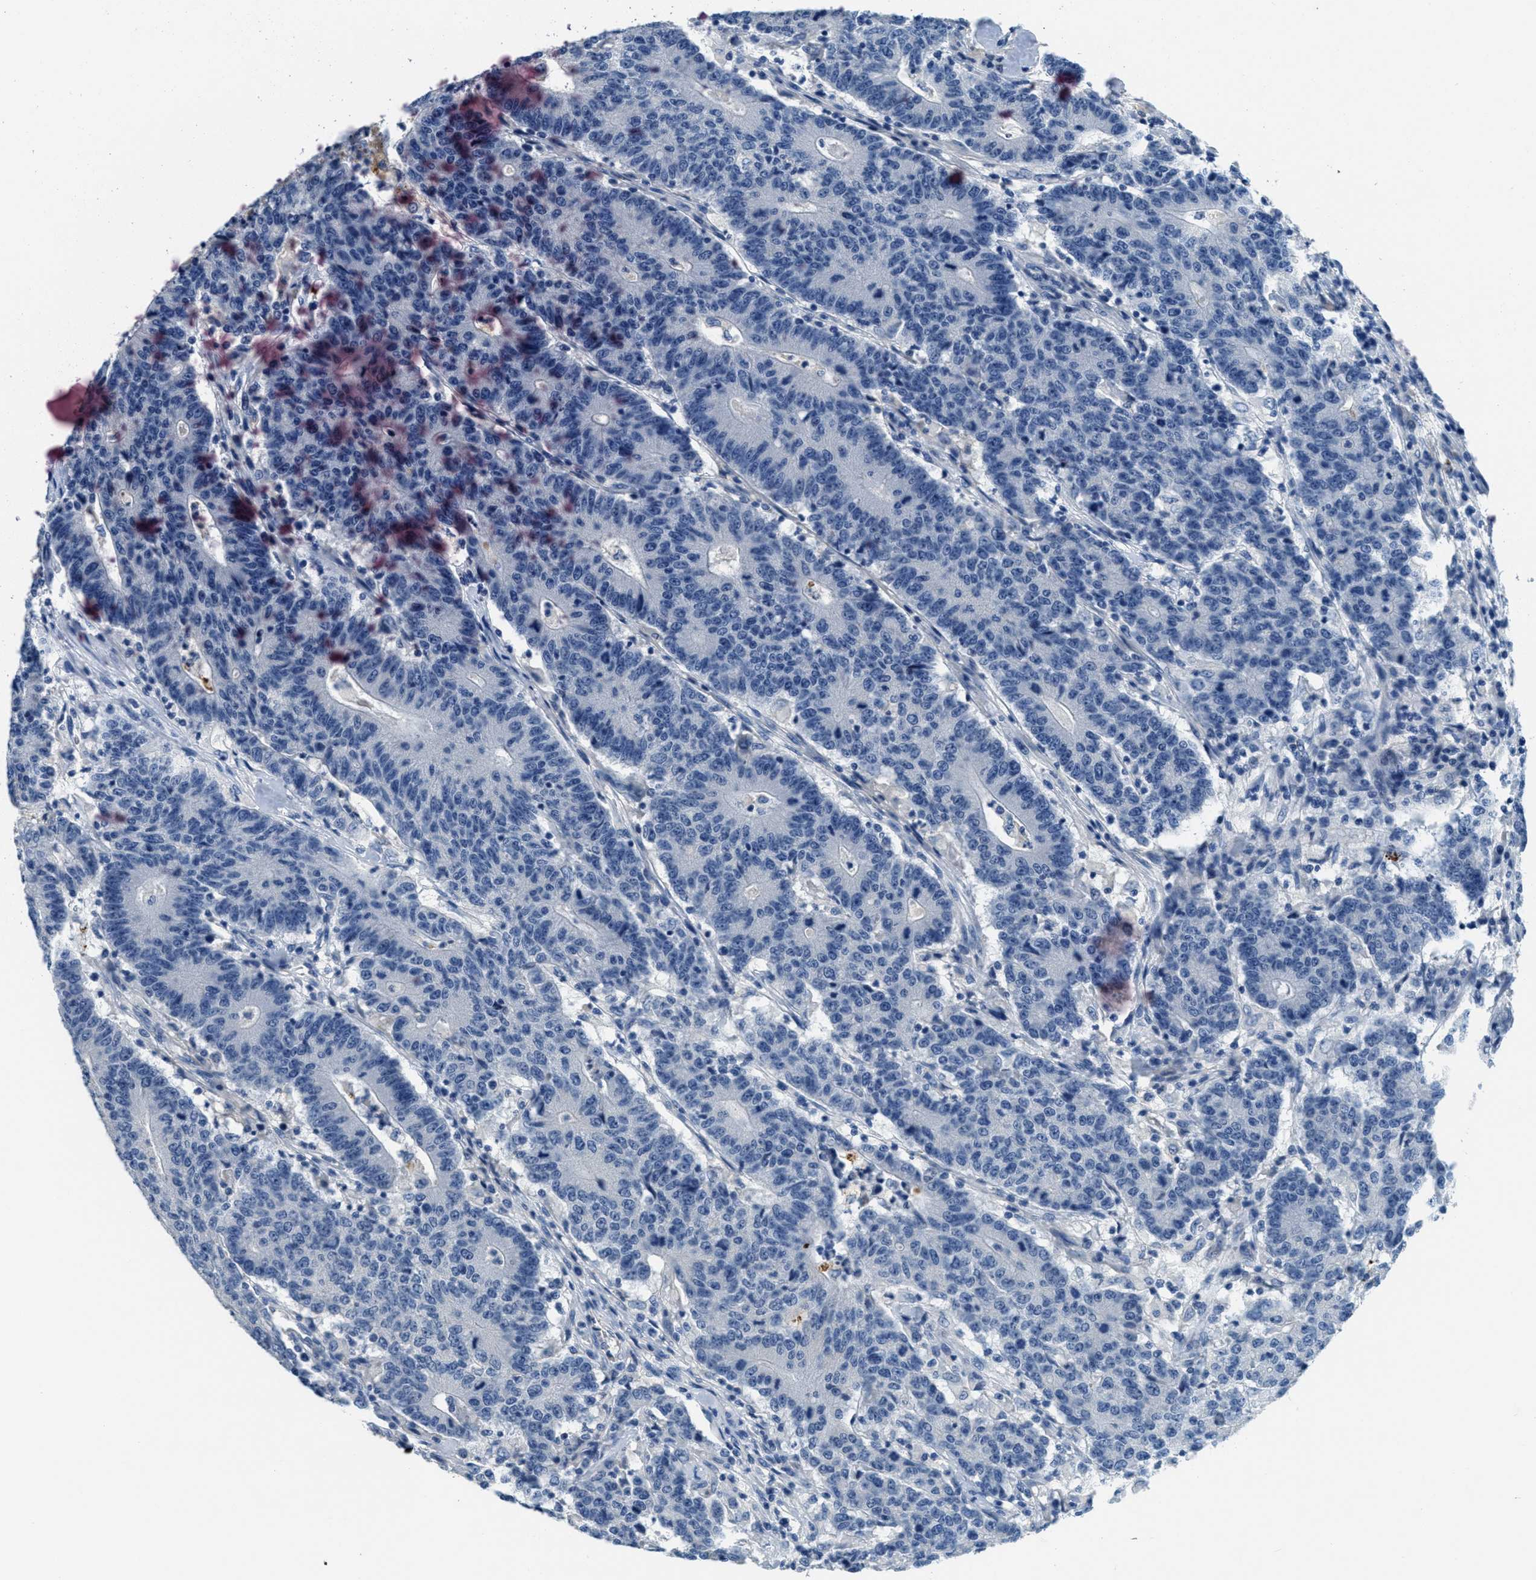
{"staining": {"intensity": "negative", "quantity": "none", "location": "none"}, "tissue": "colorectal cancer", "cell_type": "Tumor cells", "image_type": "cancer", "snomed": [{"axis": "morphology", "description": "Normal tissue, NOS"}, {"axis": "morphology", "description": "Adenocarcinoma, NOS"}, {"axis": "topography", "description": "Colon"}], "caption": "Protein analysis of adenocarcinoma (colorectal) demonstrates no significant staining in tumor cells.", "gene": "A2M", "patient": {"sex": "female", "age": 75}}